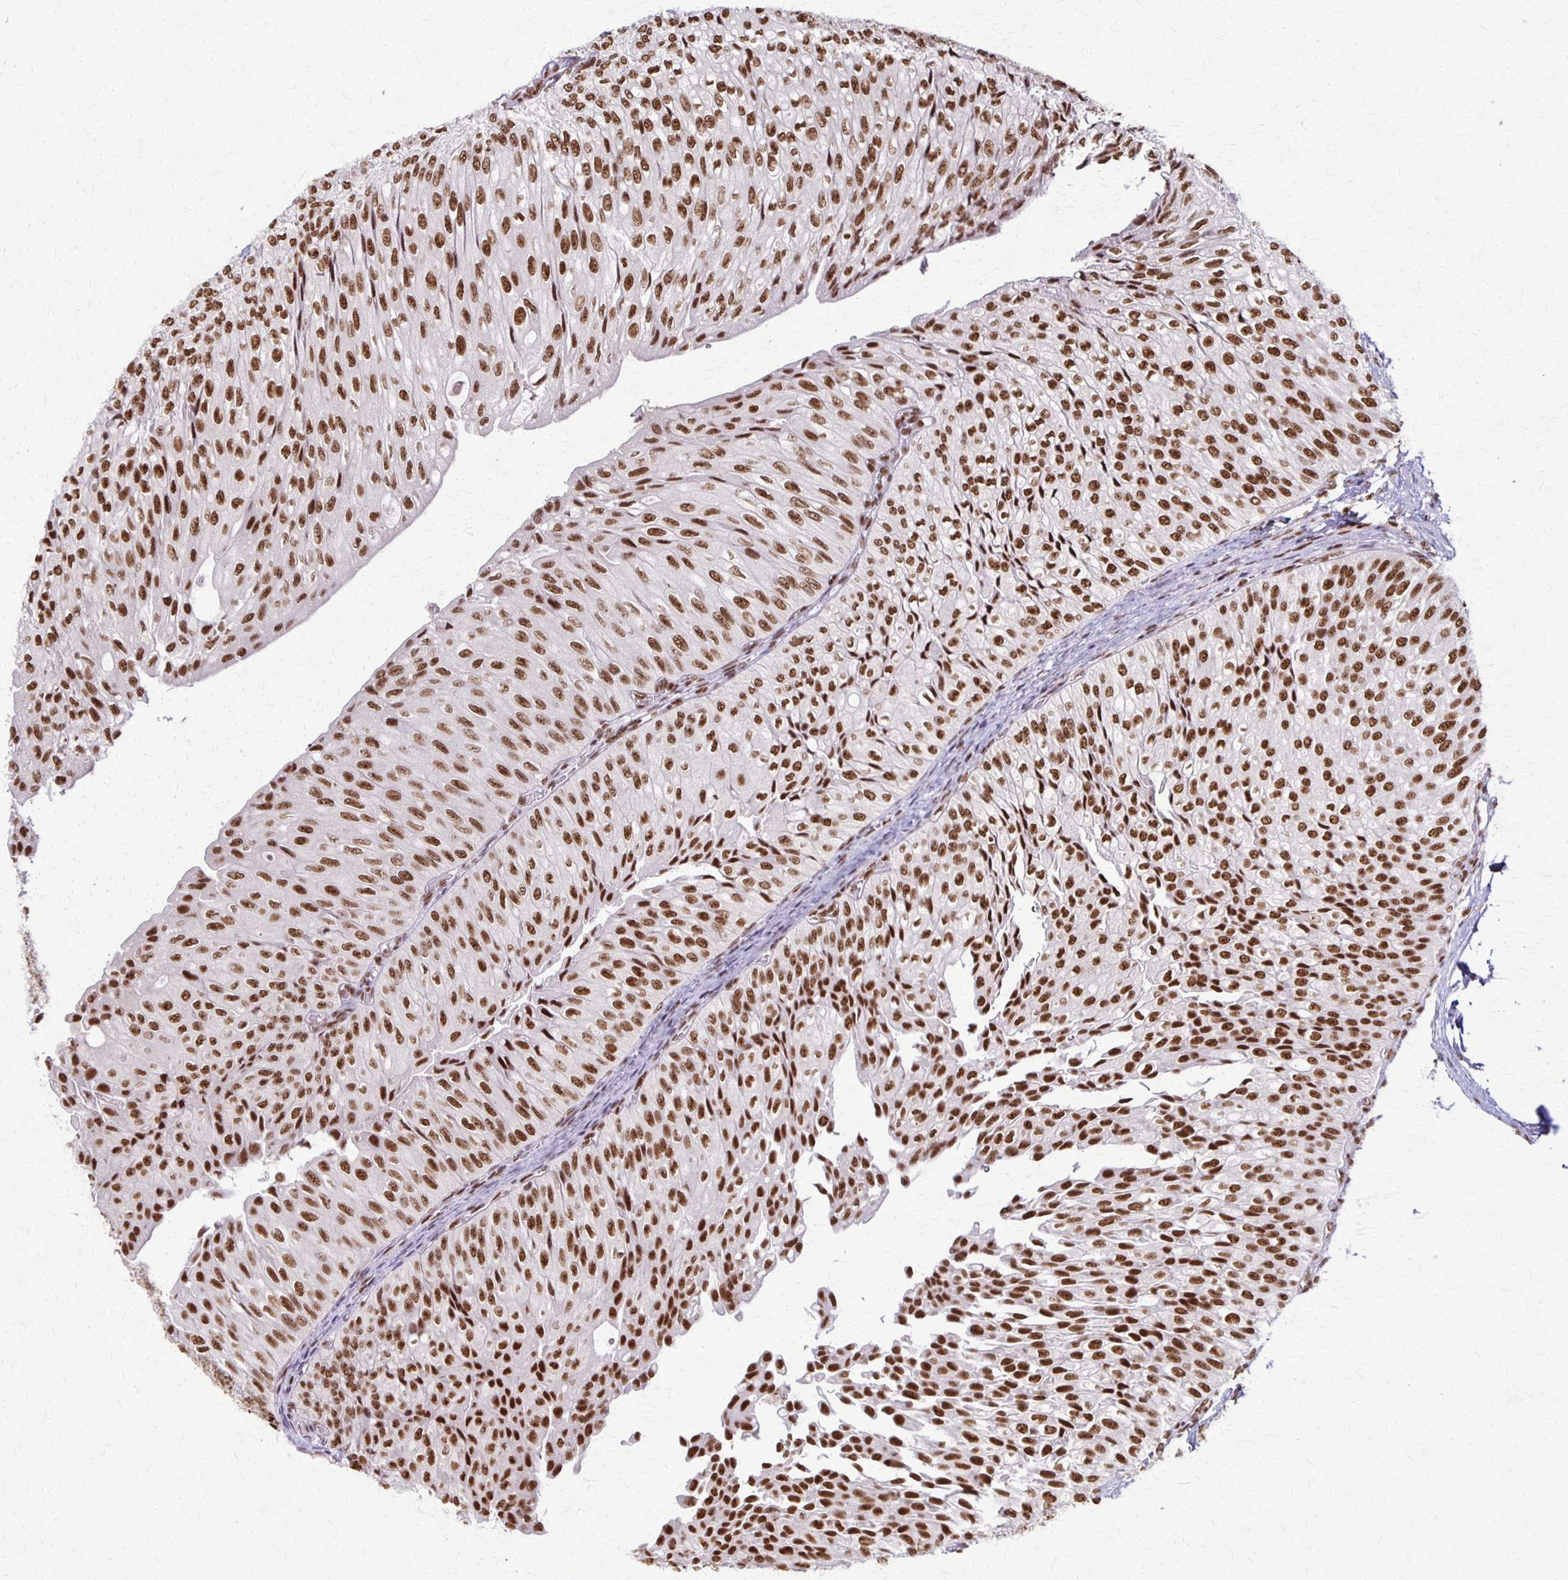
{"staining": {"intensity": "strong", "quantity": ">75%", "location": "nuclear"}, "tissue": "urothelial cancer", "cell_type": "Tumor cells", "image_type": "cancer", "snomed": [{"axis": "morphology", "description": "Urothelial carcinoma, NOS"}, {"axis": "topography", "description": "Urinary bladder"}], "caption": "Urothelial cancer was stained to show a protein in brown. There is high levels of strong nuclear expression in approximately >75% of tumor cells.", "gene": "XRCC6", "patient": {"sex": "male", "age": 62}}